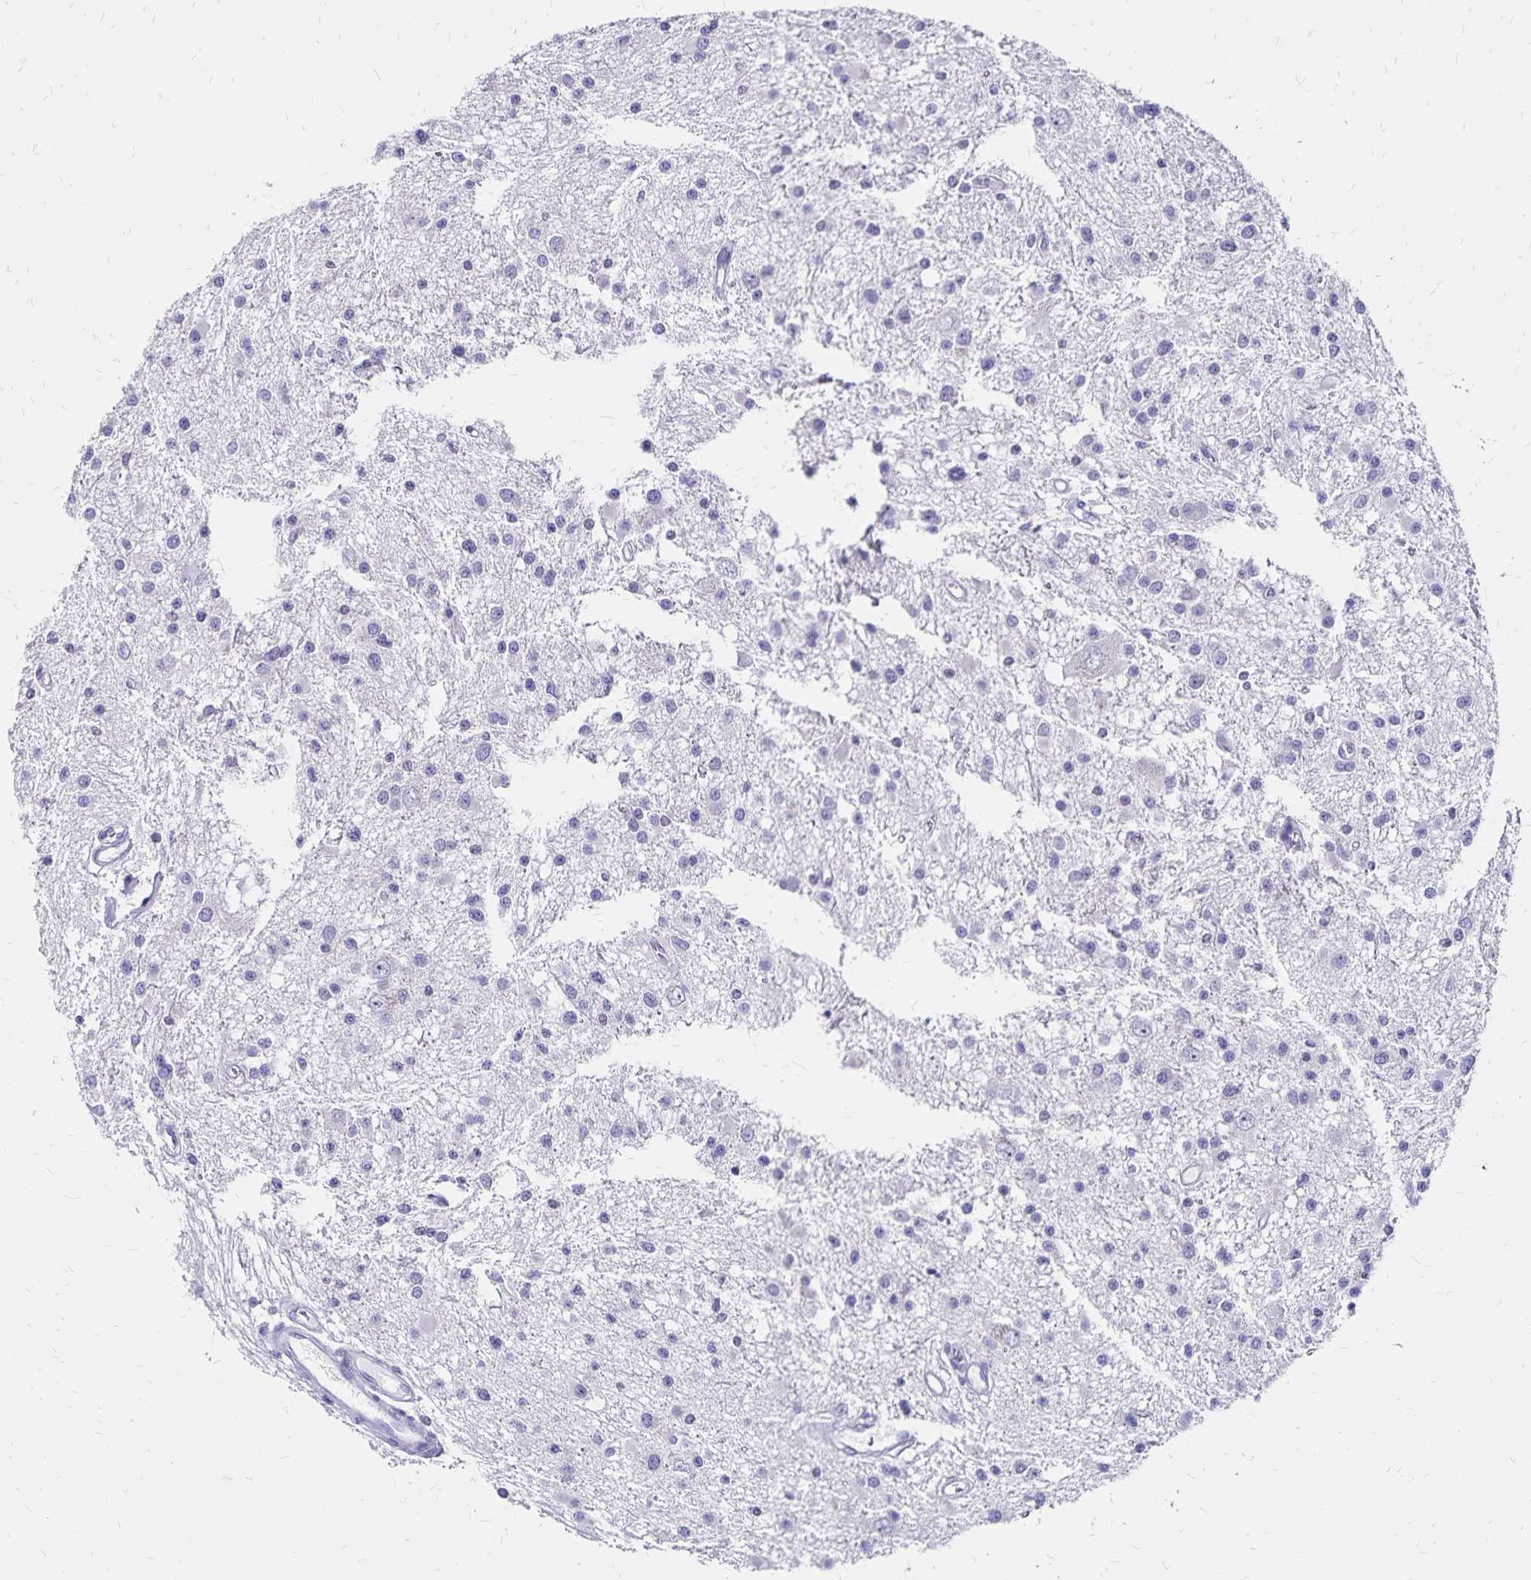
{"staining": {"intensity": "negative", "quantity": "none", "location": "none"}, "tissue": "glioma", "cell_type": "Tumor cells", "image_type": "cancer", "snomed": [{"axis": "morphology", "description": "Glioma, malignant, High grade"}, {"axis": "topography", "description": "Brain"}], "caption": "High power microscopy image of an IHC photomicrograph of malignant high-grade glioma, revealing no significant positivity in tumor cells. The staining is performed using DAB (3,3'-diaminobenzidine) brown chromogen with nuclei counter-stained in using hematoxylin.", "gene": "IKZF1", "patient": {"sex": "male", "age": 54}}